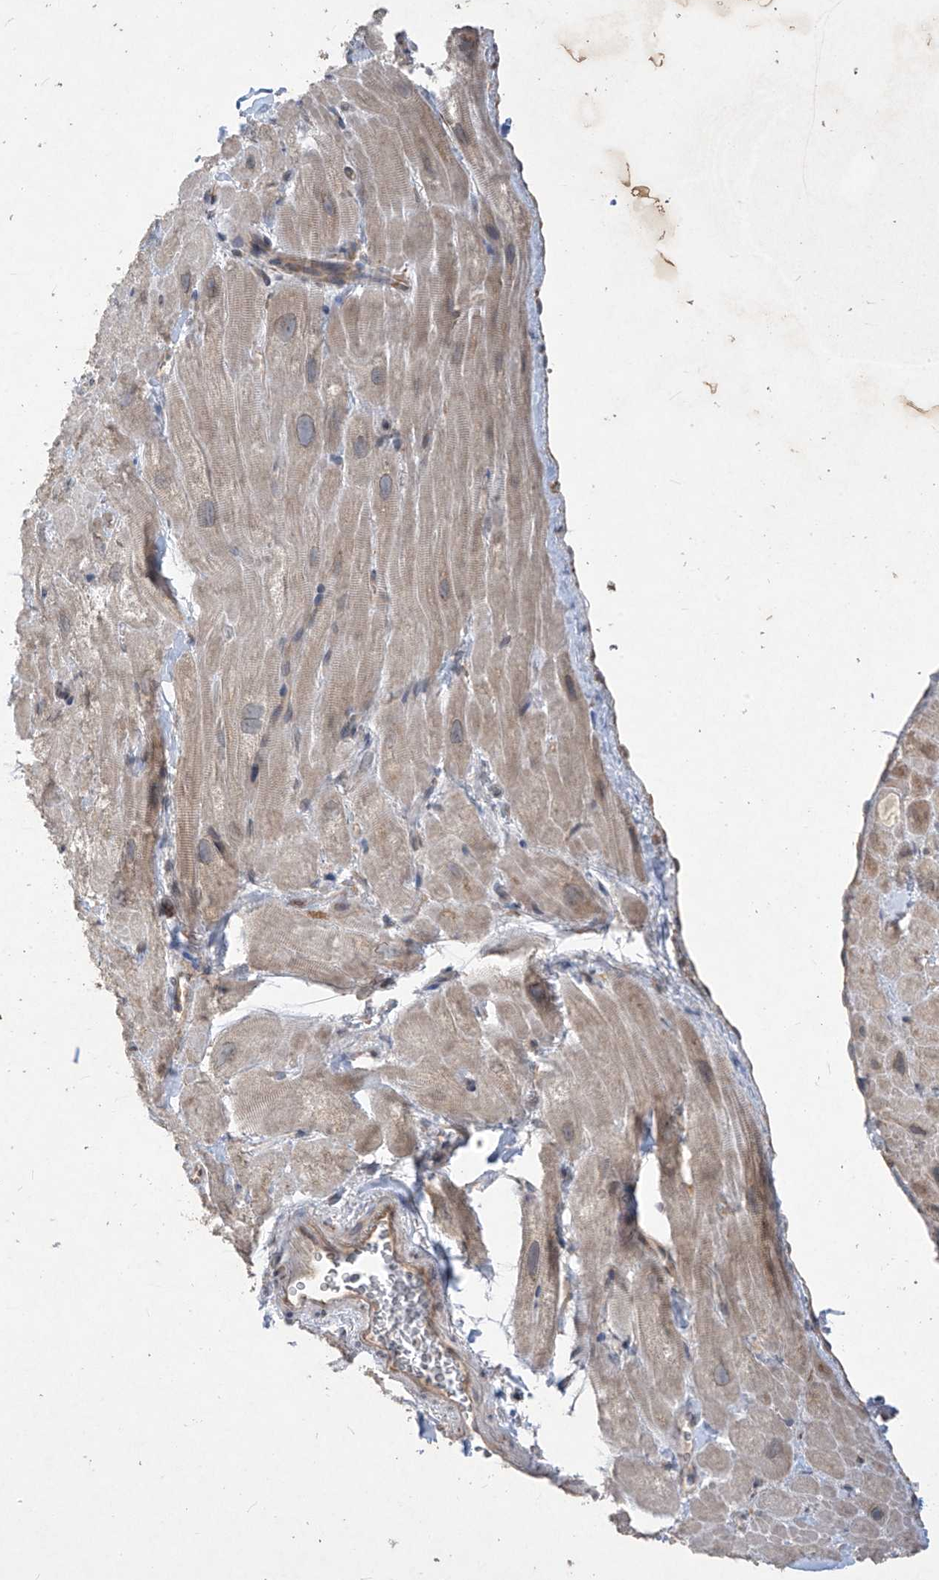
{"staining": {"intensity": "strong", "quantity": "25%-75%", "location": "cytoplasmic/membranous"}, "tissue": "heart muscle", "cell_type": "Cardiomyocytes", "image_type": "normal", "snomed": [{"axis": "morphology", "description": "Normal tissue, NOS"}, {"axis": "topography", "description": "Heart"}], "caption": "Strong cytoplasmic/membranous staining for a protein is seen in approximately 25%-75% of cardiomyocytes of normal heart muscle using immunohistochemistry.", "gene": "RPL34", "patient": {"sex": "male", "age": 49}}